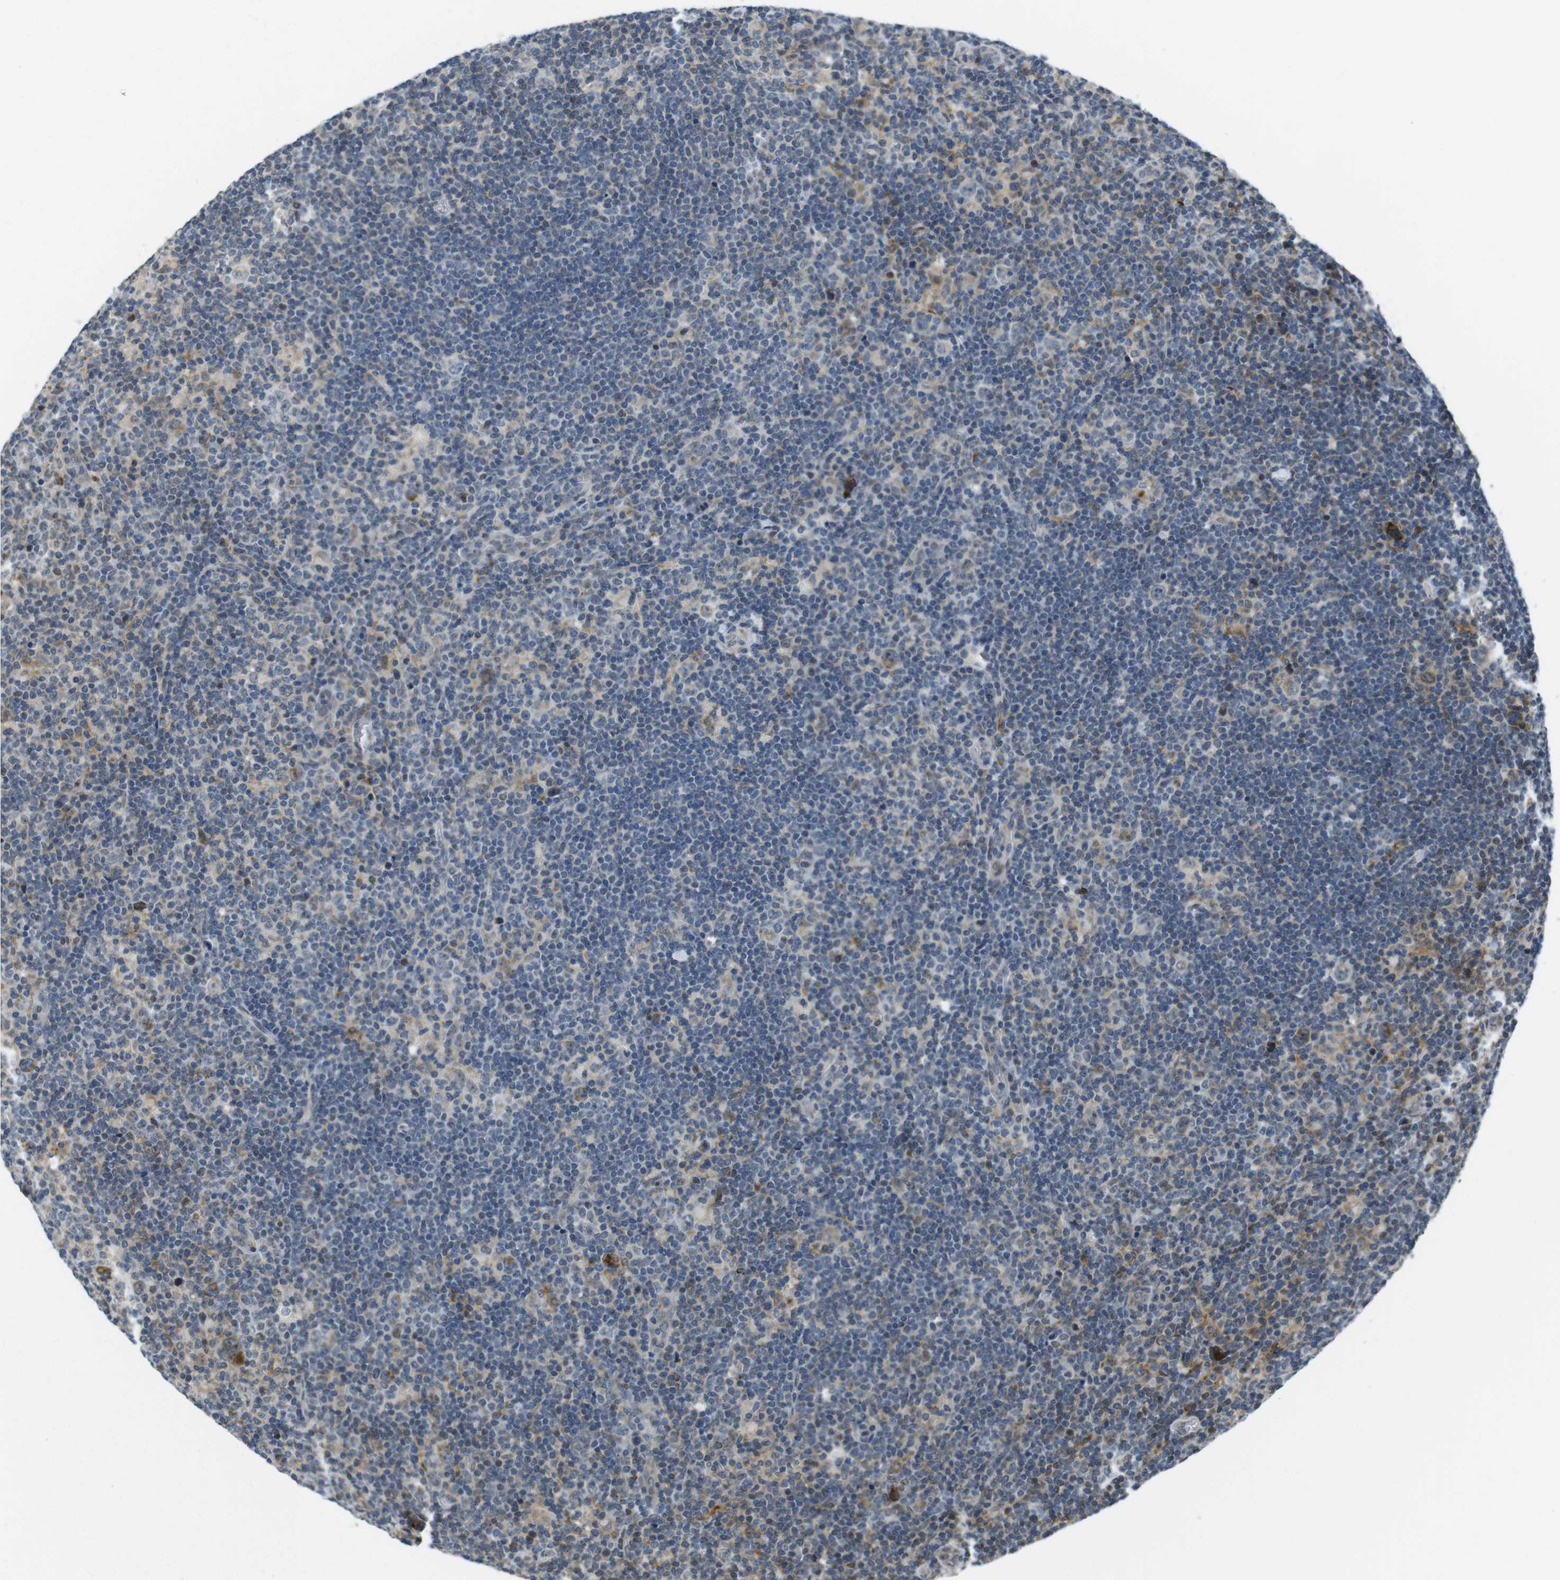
{"staining": {"intensity": "weak", "quantity": "25%-75%", "location": "cytoplasmic/membranous"}, "tissue": "lymphoma", "cell_type": "Tumor cells", "image_type": "cancer", "snomed": [{"axis": "morphology", "description": "Hodgkin's disease, NOS"}, {"axis": "topography", "description": "Lymph node"}], "caption": "Hodgkin's disease stained with a brown dye displays weak cytoplasmic/membranous positive positivity in about 25%-75% of tumor cells.", "gene": "USP7", "patient": {"sex": "female", "age": 57}}